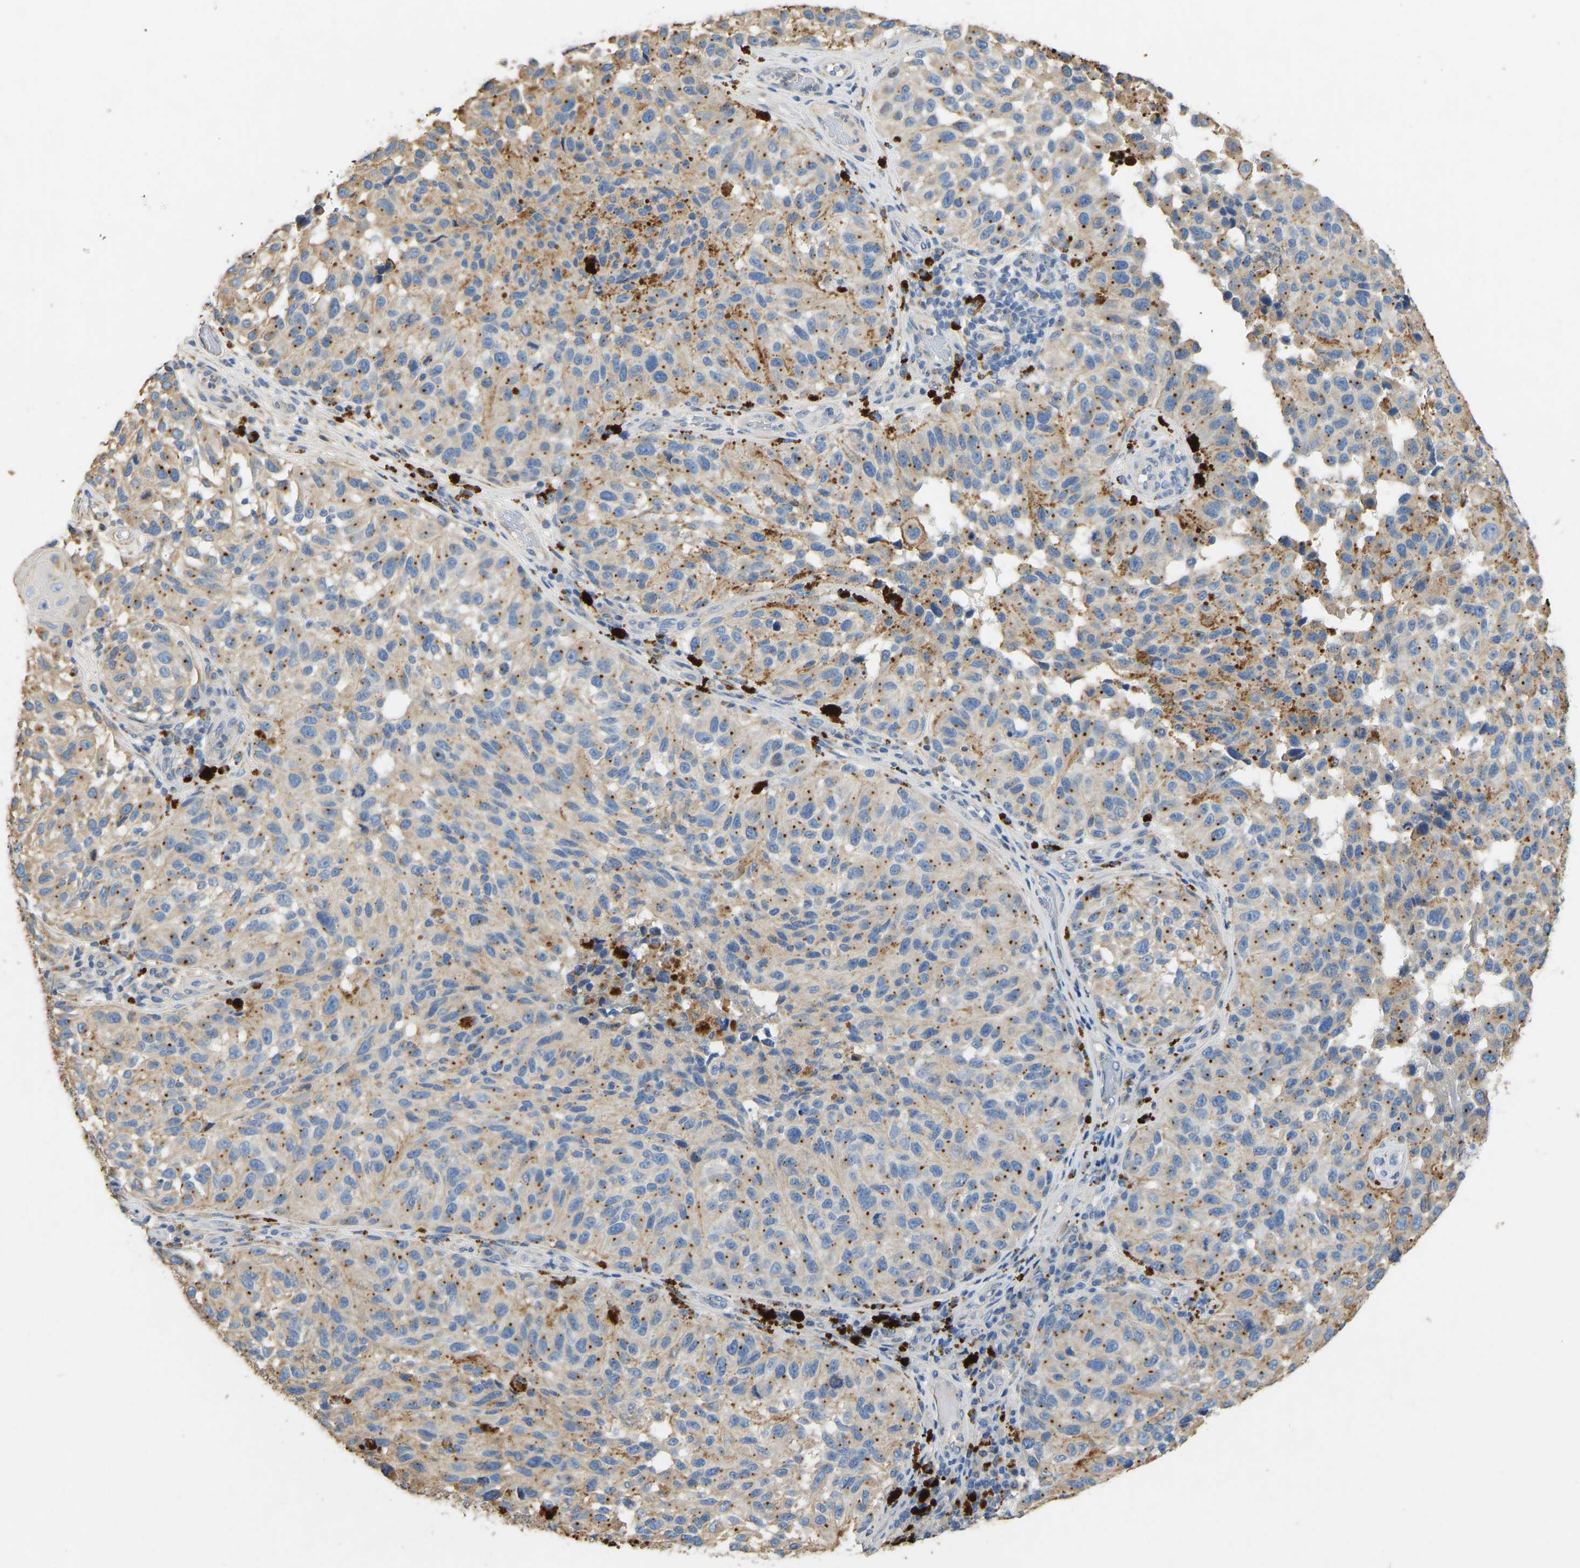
{"staining": {"intensity": "moderate", "quantity": ">75%", "location": "cytoplasmic/membranous"}, "tissue": "melanoma", "cell_type": "Tumor cells", "image_type": "cancer", "snomed": [{"axis": "morphology", "description": "Malignant melanoma, NOS"}, {"axis": "topography", "description": "Skin"}], "caption": "Tumor cells display medium levels of moderate cytoplasmic/membranous positivity in about >75% of cells in melanoma. The staining was performed using DAB (3,3'-diaminobenzidine) to visualize the protein expression in brown, while the nuclei were stained in blue with hematoxylin (Magnification: 20x).", "gene": "TECTA", "patient": {"sex": "female", "age": 73}}